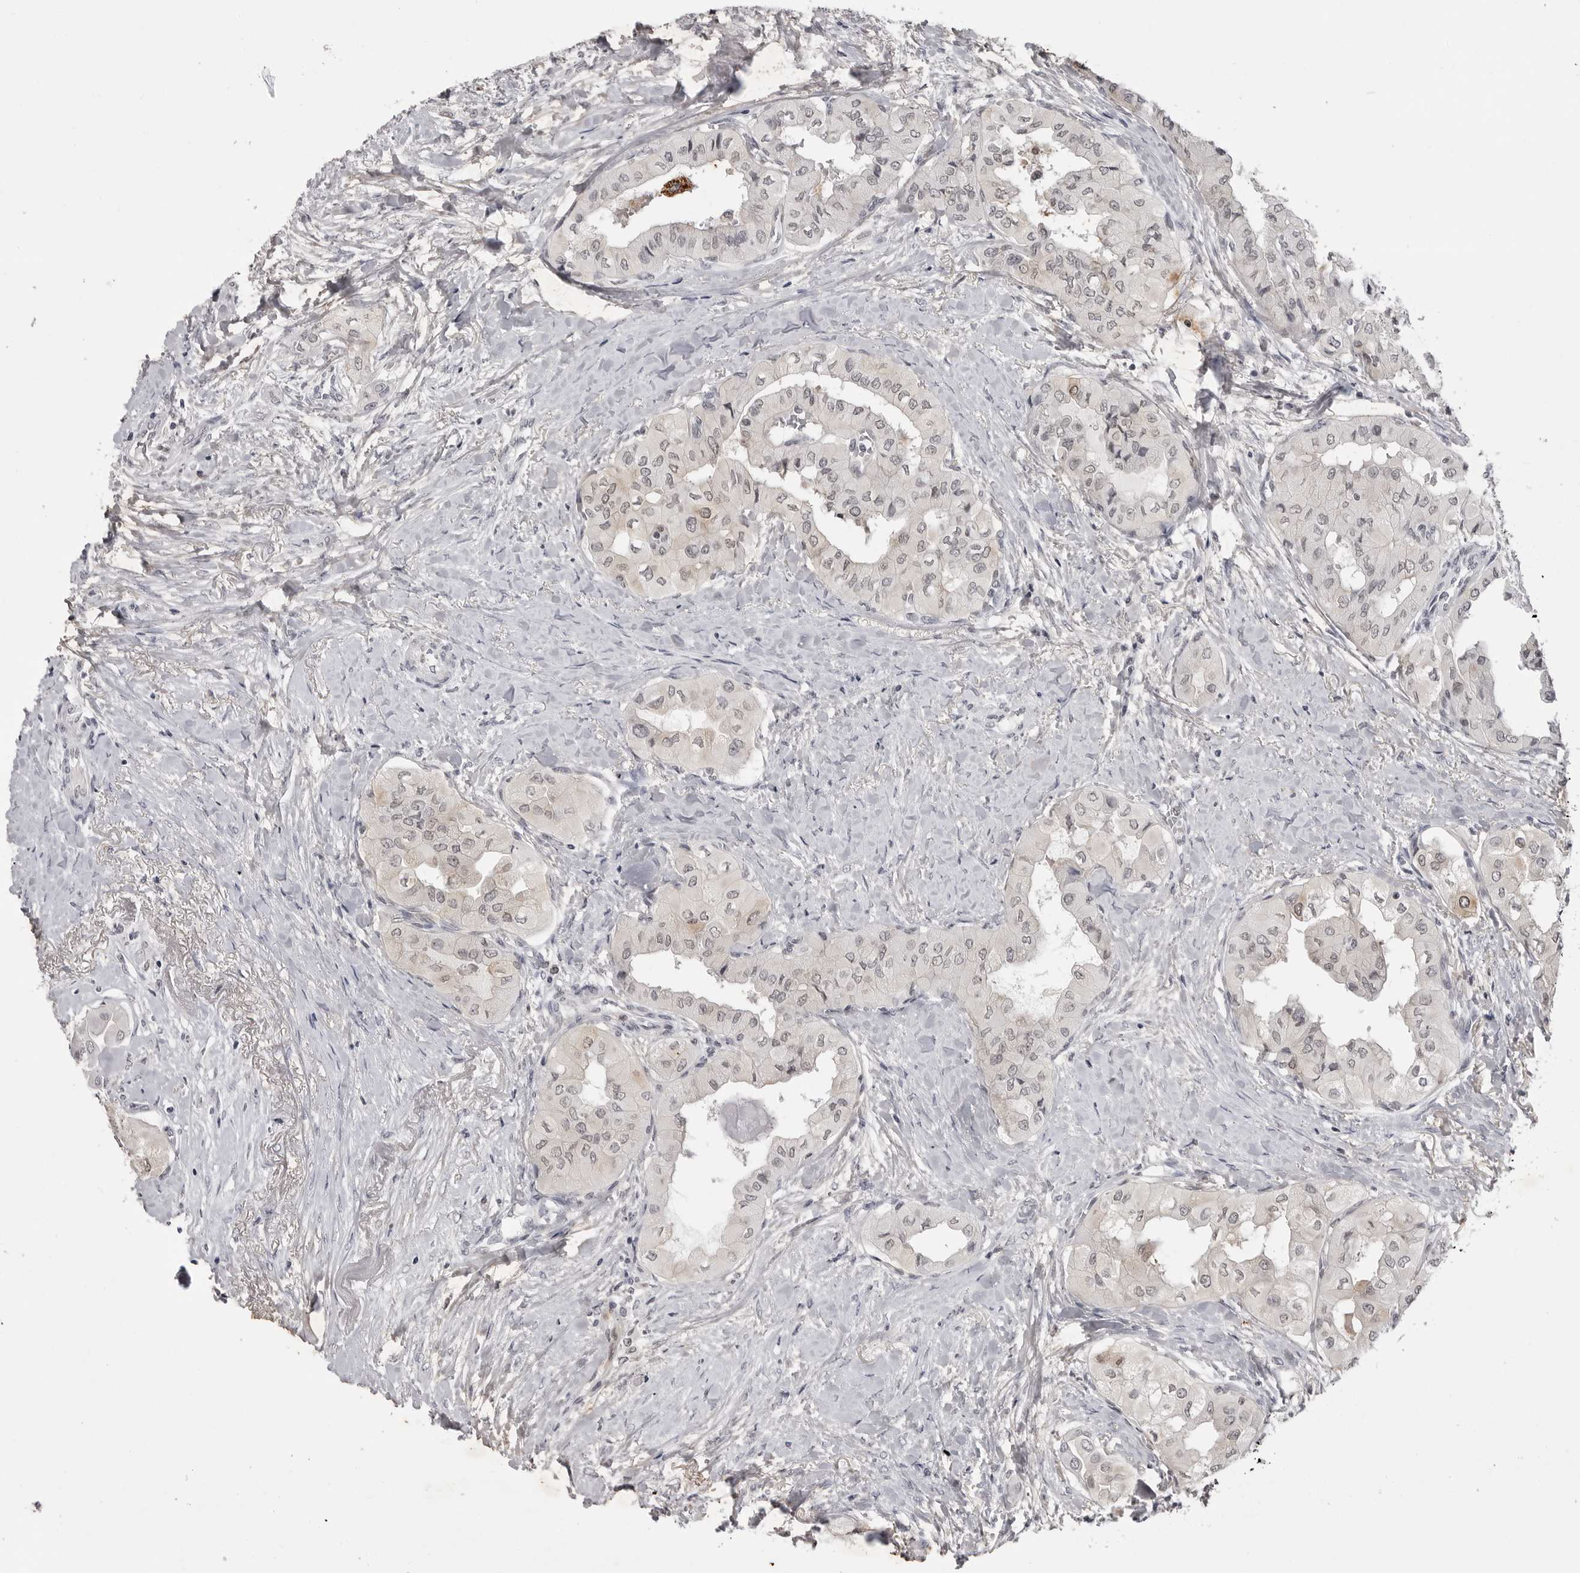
{"staining": {"intensity": "weak", "quantity": "<25%", "location": "cytoplasmic/membranous"}, "tissue": "thyroid cancer", "cell_type": "Tumor cells", "image_type": "cancer", "snomed": [{"axis": "morphology", "description": "Papillary adenocarcinoma, NOS"}, {"axis": "topography", "description": "Thyroid gland"}], "caption": "IHC of human thyroid cancer (papillary adenocarcinoma) displays no positivity in tumor cells. Brightfield microscopy of immunohistochemistry (IHC) stained with DAB (brown) and hematoxylin (blue), captured at high magnification.", "gene": "RRM1", "patient": {"sex": "female", "age": 59}}